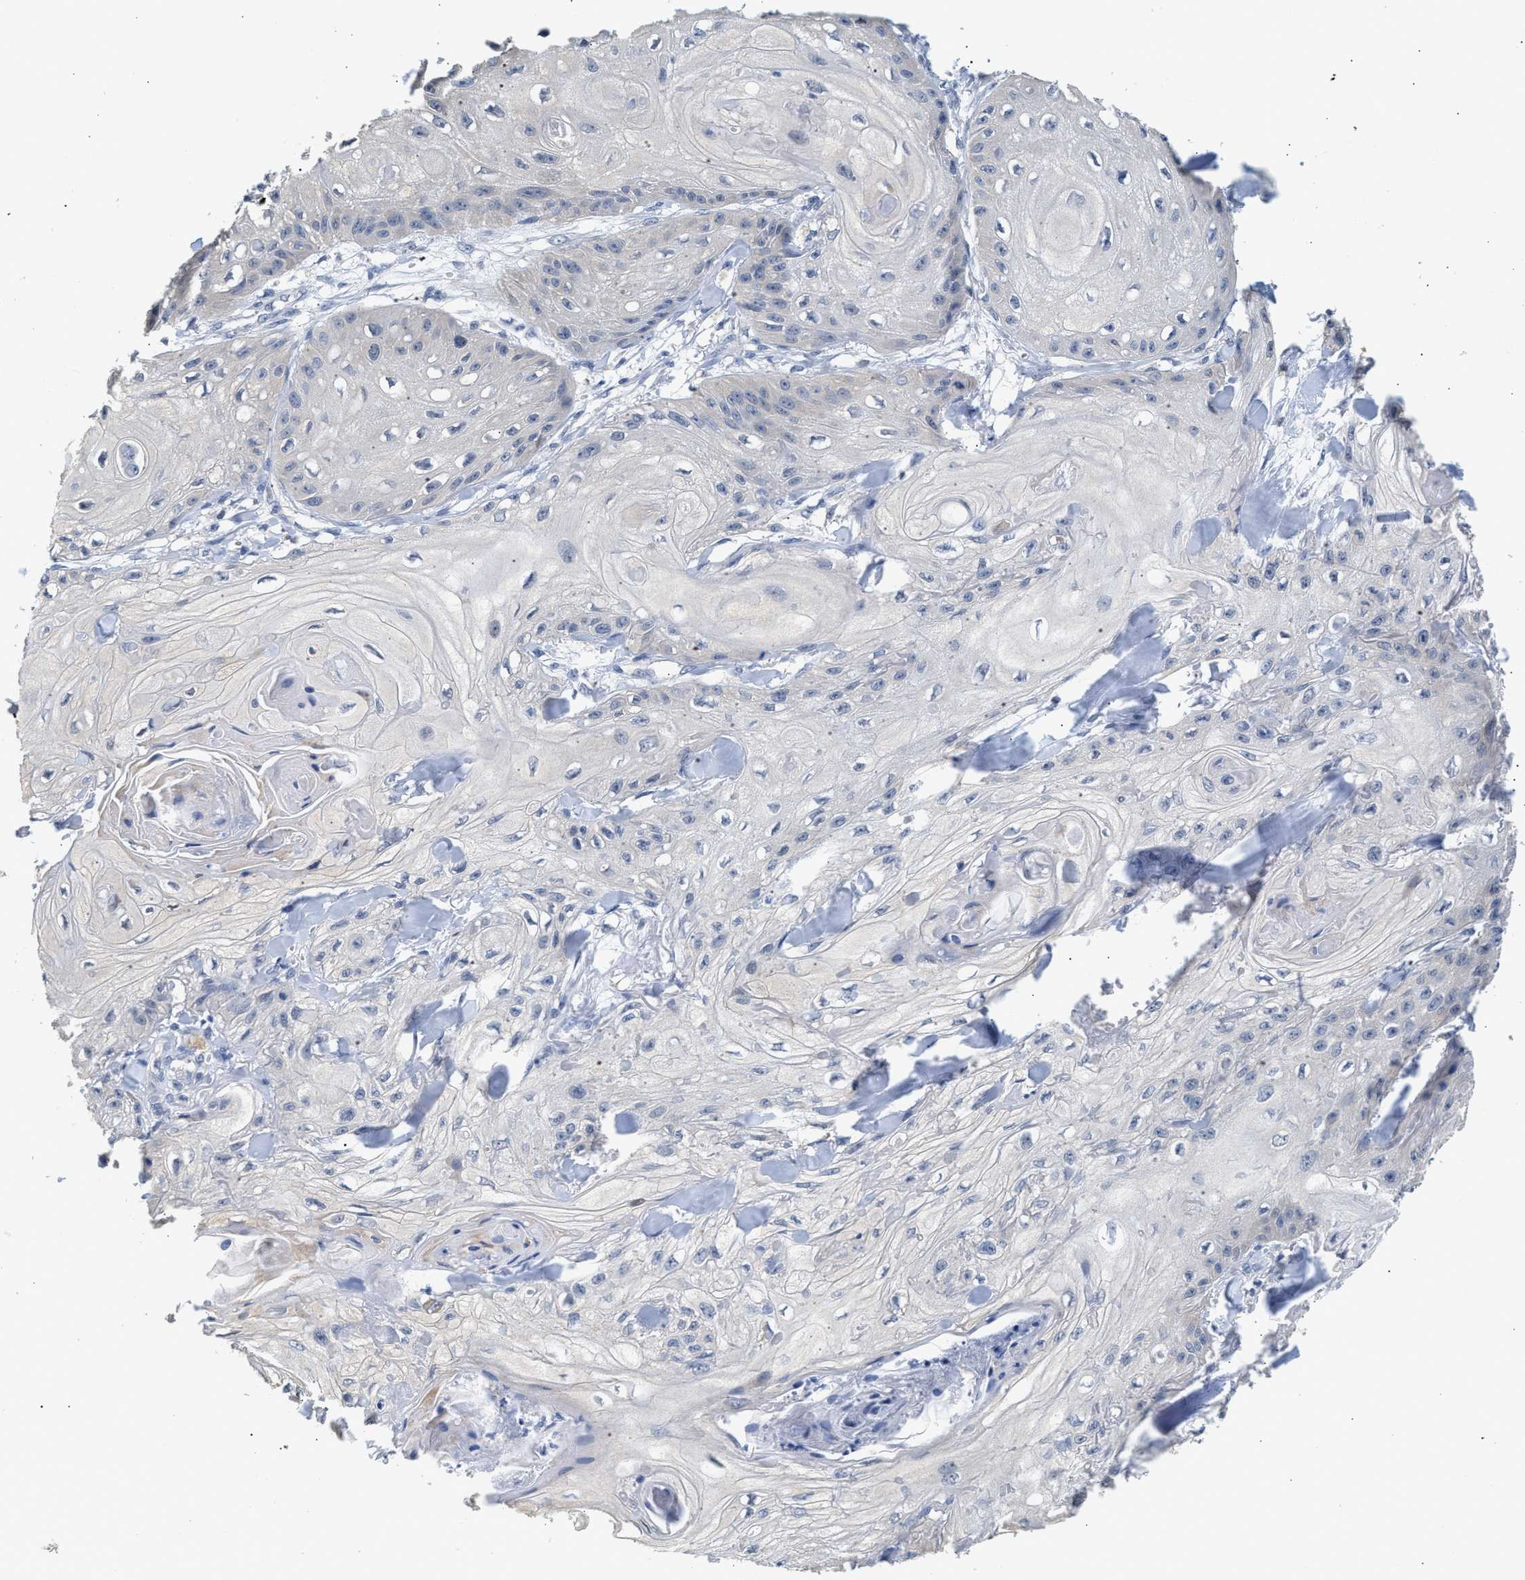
{"staining": {"intensity": "negative", "quantity": "none", "location": "none"}, "tissue": "skin cancer", "cell_type": "Tumor cells", "image_type": "cancer", "snomed": [{"axis": "morphology", "description": "Squamous cell carcinoma, NOS"}, {"axis": "topography", "description": "Skin"}], "caption": "DAB immunohistochemical staining of human skin squamous cell carcinoma exhibits no significant expression in tumor cells.", "gene": "PPM1L", "patient": {"sex": "male", "age": 74}}